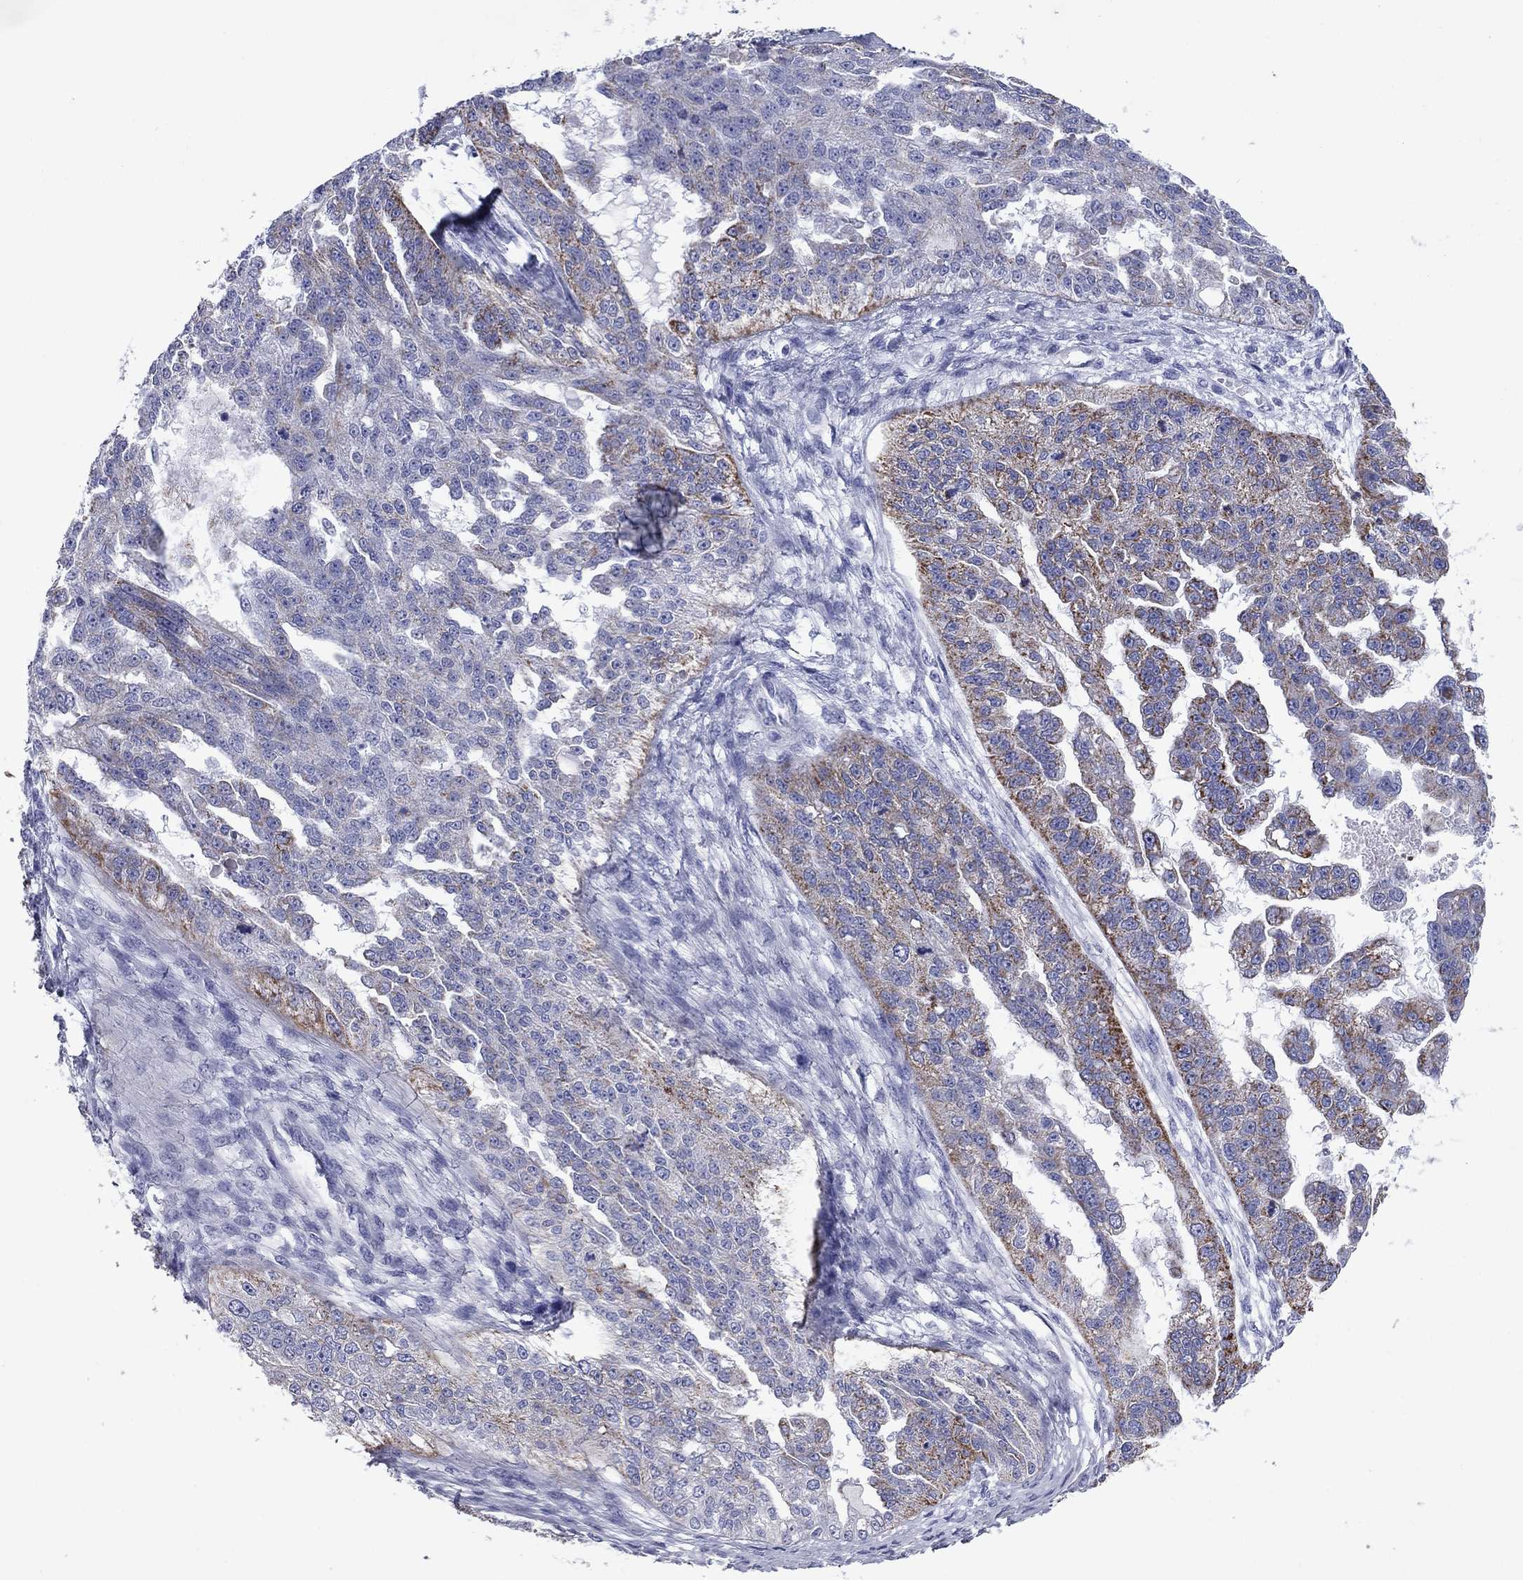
{"staining": {"intensity": "moderate", "quantity": "<25%", "location": "cytoplasmic/membranous"}, "tissue": "ovarian cancer", "cell_type": "Tumor cells", "image_type": "cancer", "snomed": [{"axis": "morphology", "description": "Cystadenocarcinoma, serous, NOS"}, {"axis": "topography", "description": "Ovary"}], "caption": "High-power microscopy captured an immunohistochemistry histopathology image of ovarian serous cystadenocarcinoma, revealing moderate cytoplasmic/membranous positivity in about <25% of tumor cells. Using DAB (3,3'-diaminobenzidine) (brown) and hematoxylin (blue) stains, captured at high magnification using brightfield microscopy.", "gene": "ACADSB", "patient": {"sex": "female", "age": 58}}